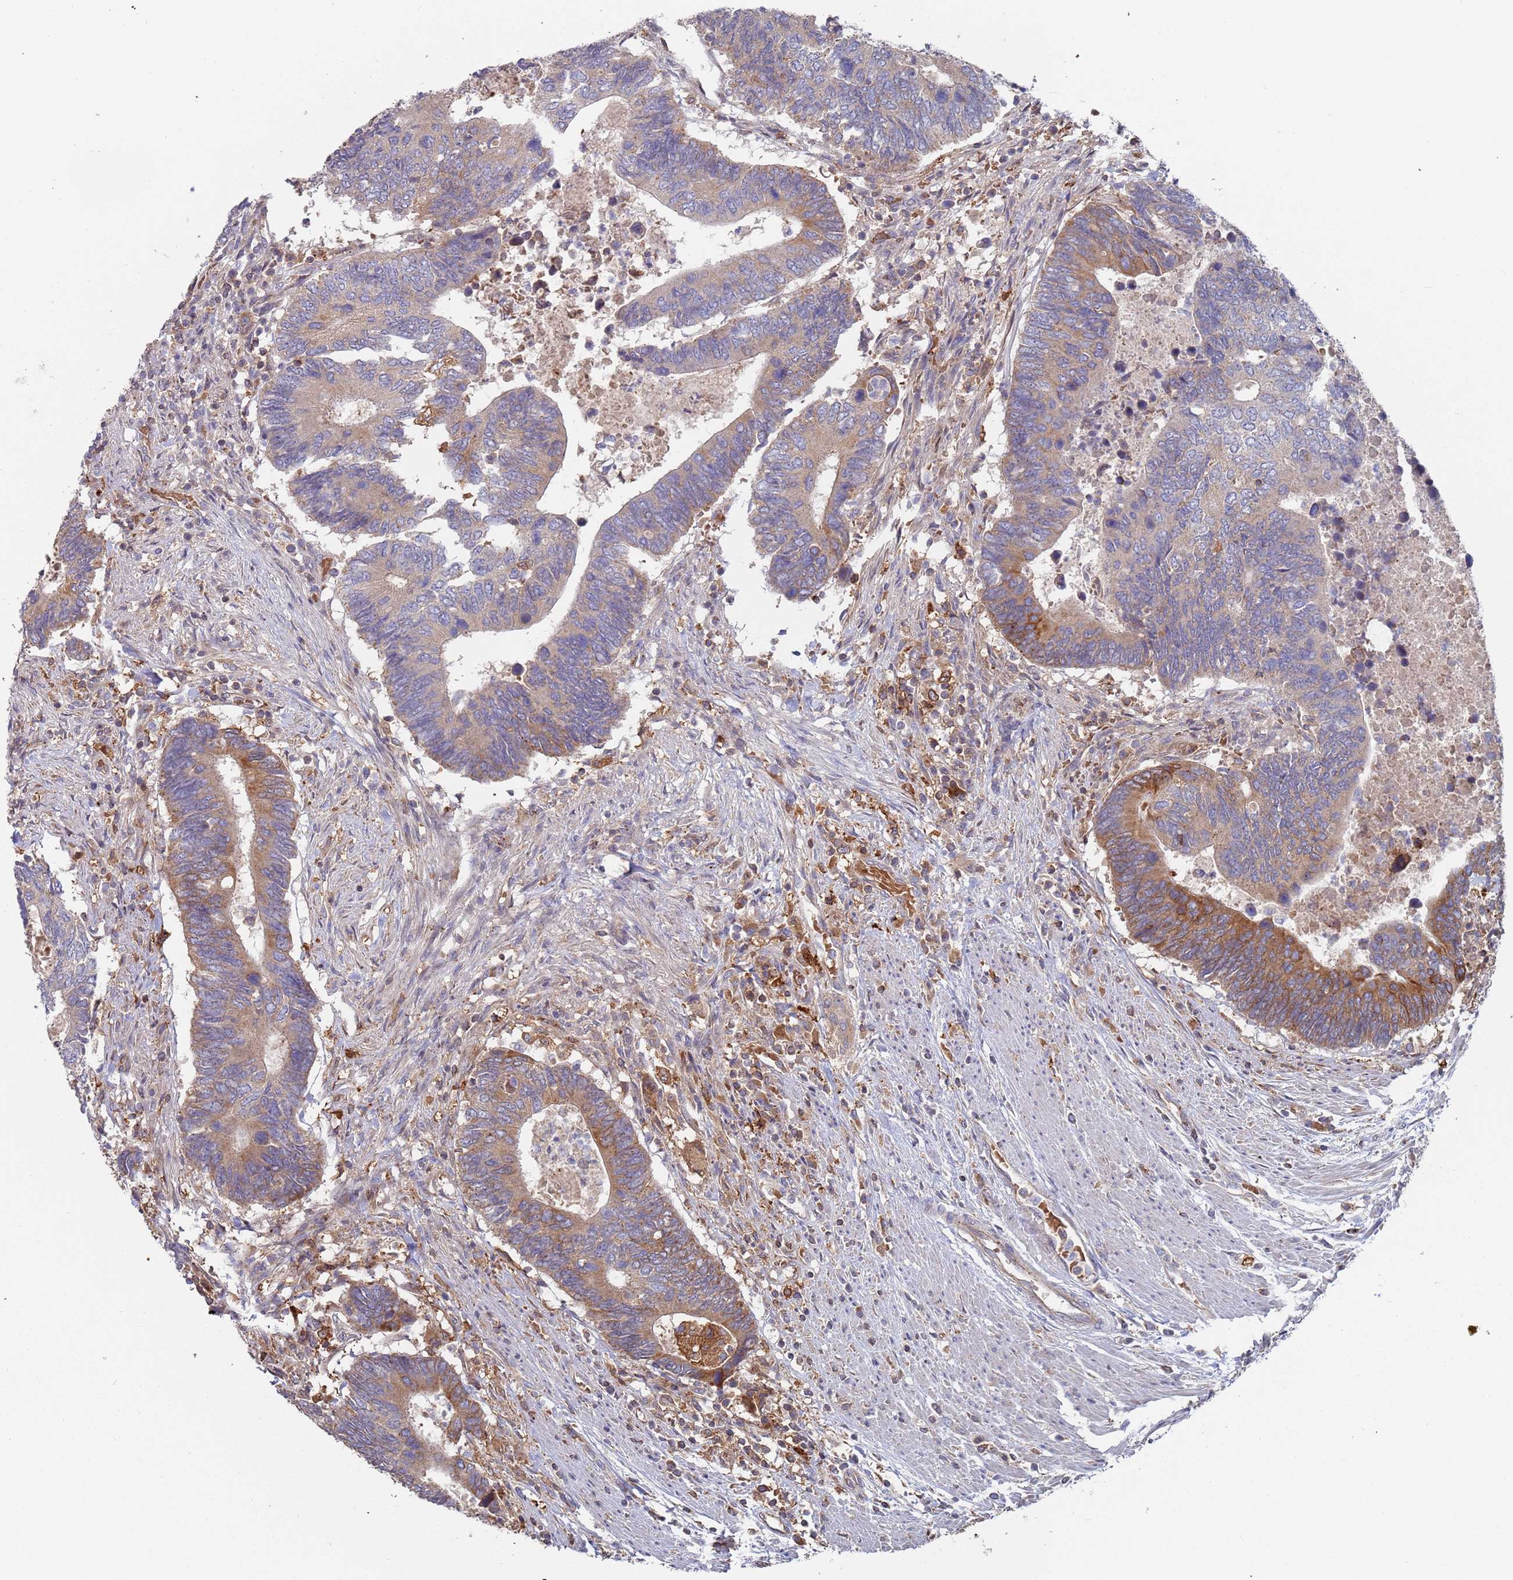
{"staining": {"intensity": "moderate", "quantity": "<25%", "location": "cytoplasmic/membranous"}, "tissue": "colorectal cancer", "cell_type": "Tumor cells", "image_type": "cancer", "snomed": [{"axis": "morphology", "description": "Adenocarcinoma, NOS"}, {"axis": "topography", "description": "Colon"}], "caption": "A brown stain labels moderate cytoplasmic/membranous positivity of a protein in colorectal adenocarcinoma tumor cells.", "gene": "MALRD1", "patient": {"sex": "male", "age": 87}}